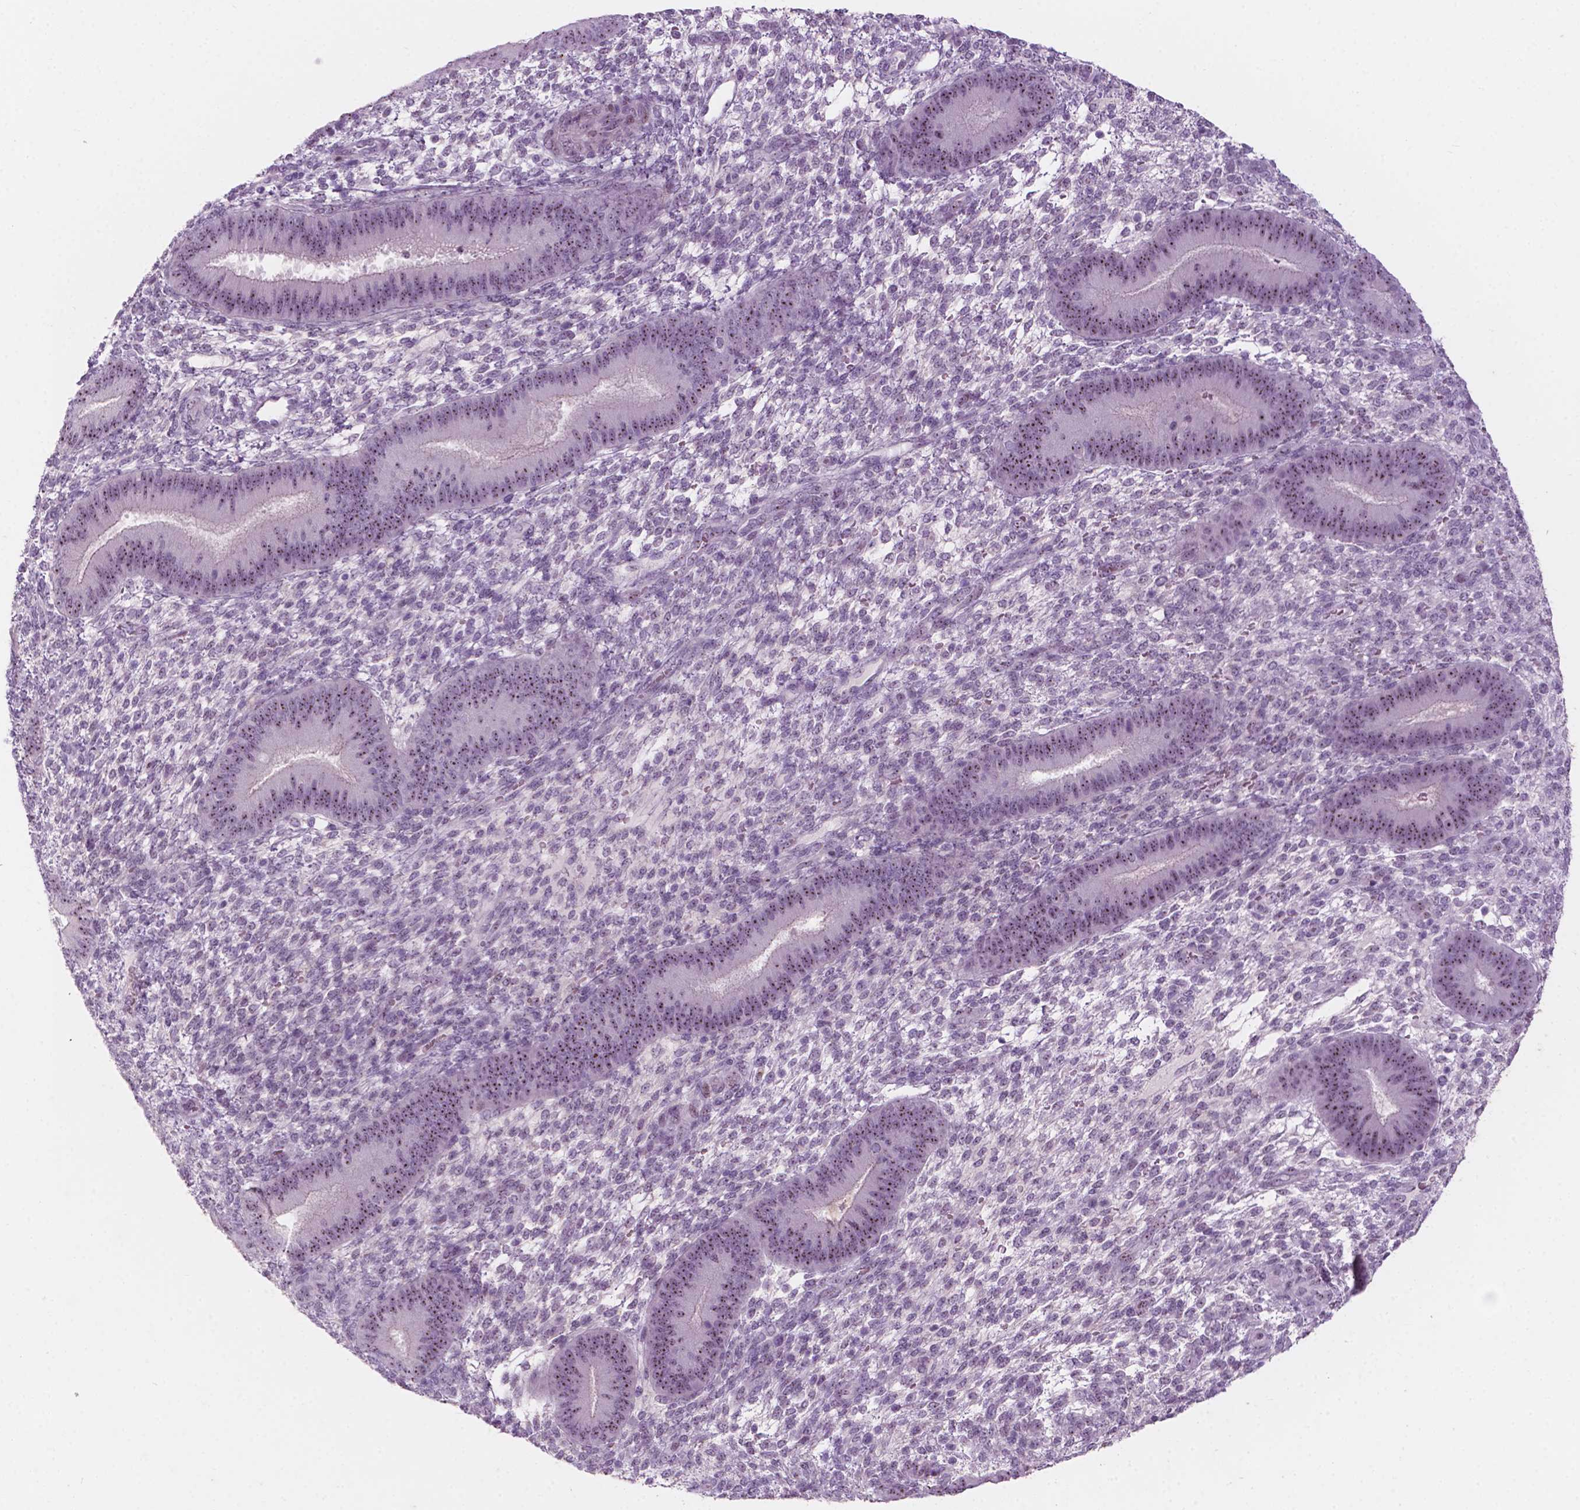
{"staining": {"intensity": "negative", "quantity": "none", "location": "none"}, "tissue": "endometrium", "cell_type": "Cells in endometrial stroma", "image_type": "normal", "snomed": [{"axis": "morphology", "description": "Normal tissue, NOS"}, {"axis": "topography", "description": "Endometrium"}], "caption": "This is a histopathology image of immunohistochemistry (IHC) staining of benign endometrium, which shows no staining in cells in endometrial stroma.", "gene": "ZNF853", "patient": {"sex": "female", "age": 39}}